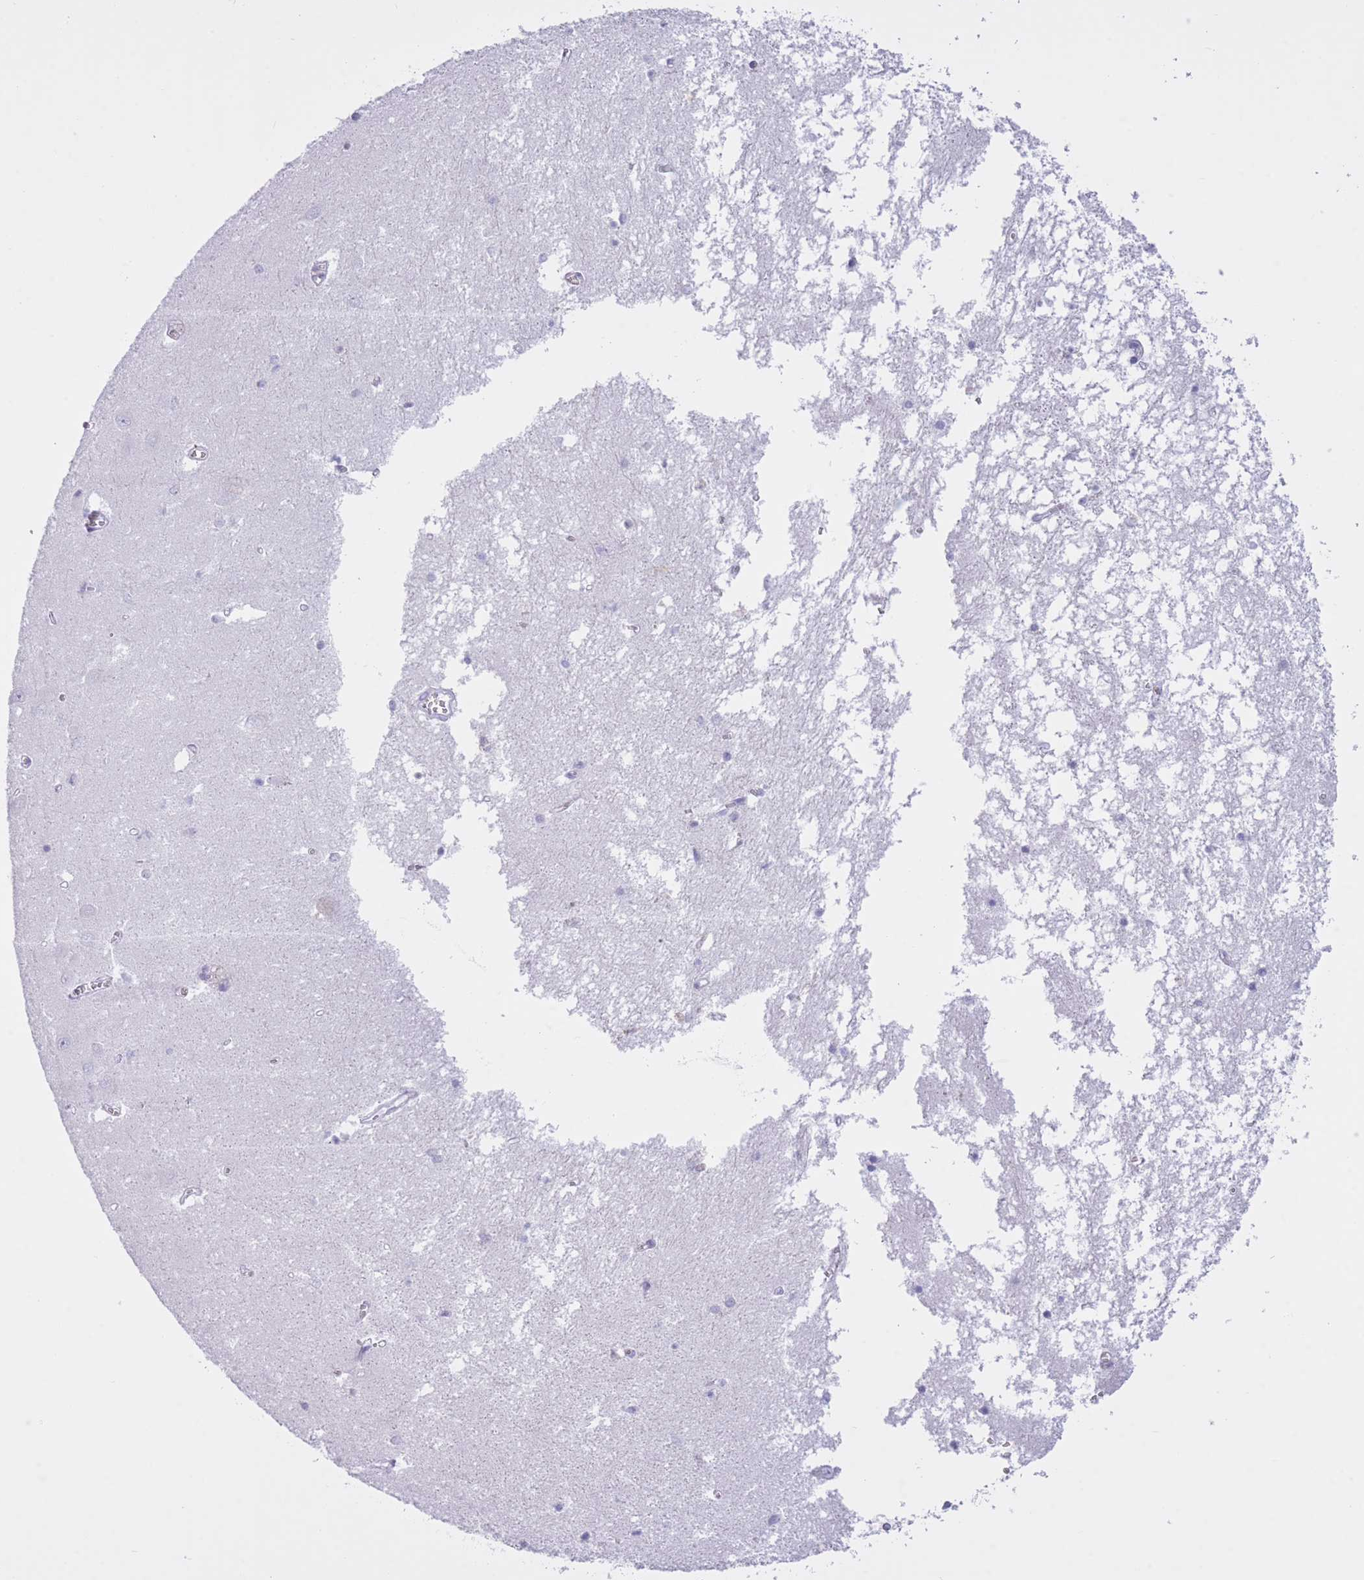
{"staining": {"intensity": "negative", "quantity": "none", "location": "none"}, "tissue": "hippocampus", "cell_type": "Glial cells", "image_type": "normal", "snomed": [{"axis": "morphology", "description": "Normal tissue, NOS"}, {"axis": "topography", "description": "Hippocampus"}], "caption": "Immunohistochemistry (IHC) of normal hippocampus shows no staining in glial cells.", "gene": "AP3S1", "patient": {"sex": "male", "age": 70}}